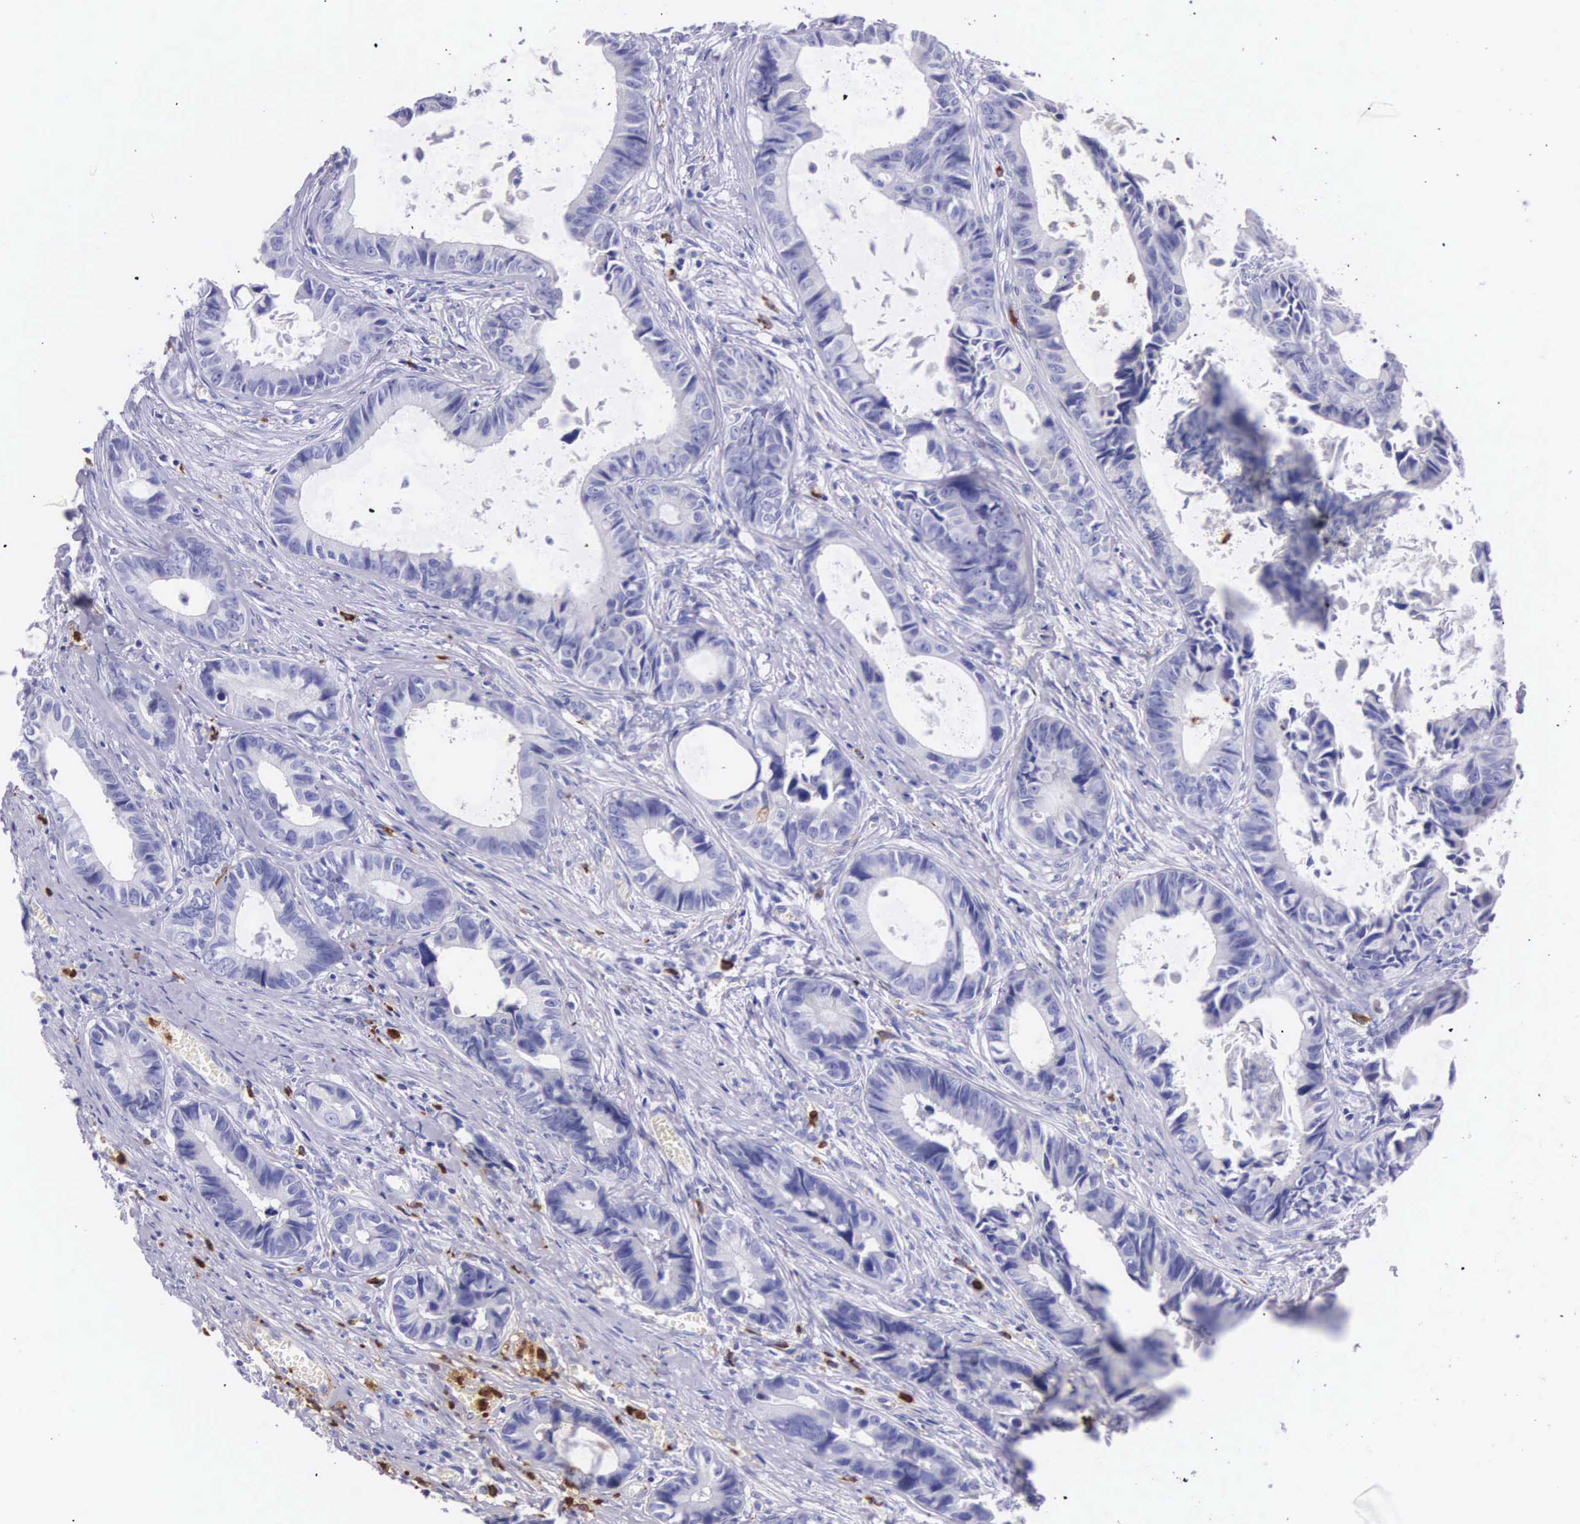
{"staining": {"intensity": "negative", "quantity": "none", "location": "none"}, "tissue": "colorectal cancer", "cell_type": "Tumor cells", "image_type": "cancer", "snomed": [{"axis": "morphology", "description": "Adenocarcinoma, NOS"}, {"axis": "topography", "description": "Rectum"}], "caption": "An IHC photomicrograph of colorectal adenocarcinoma is shown. There is no staining in tumor cells of colorectal adenocarcinoma.", "gene": "FCN1", "patient": {"sex": "female", "age": 98}}